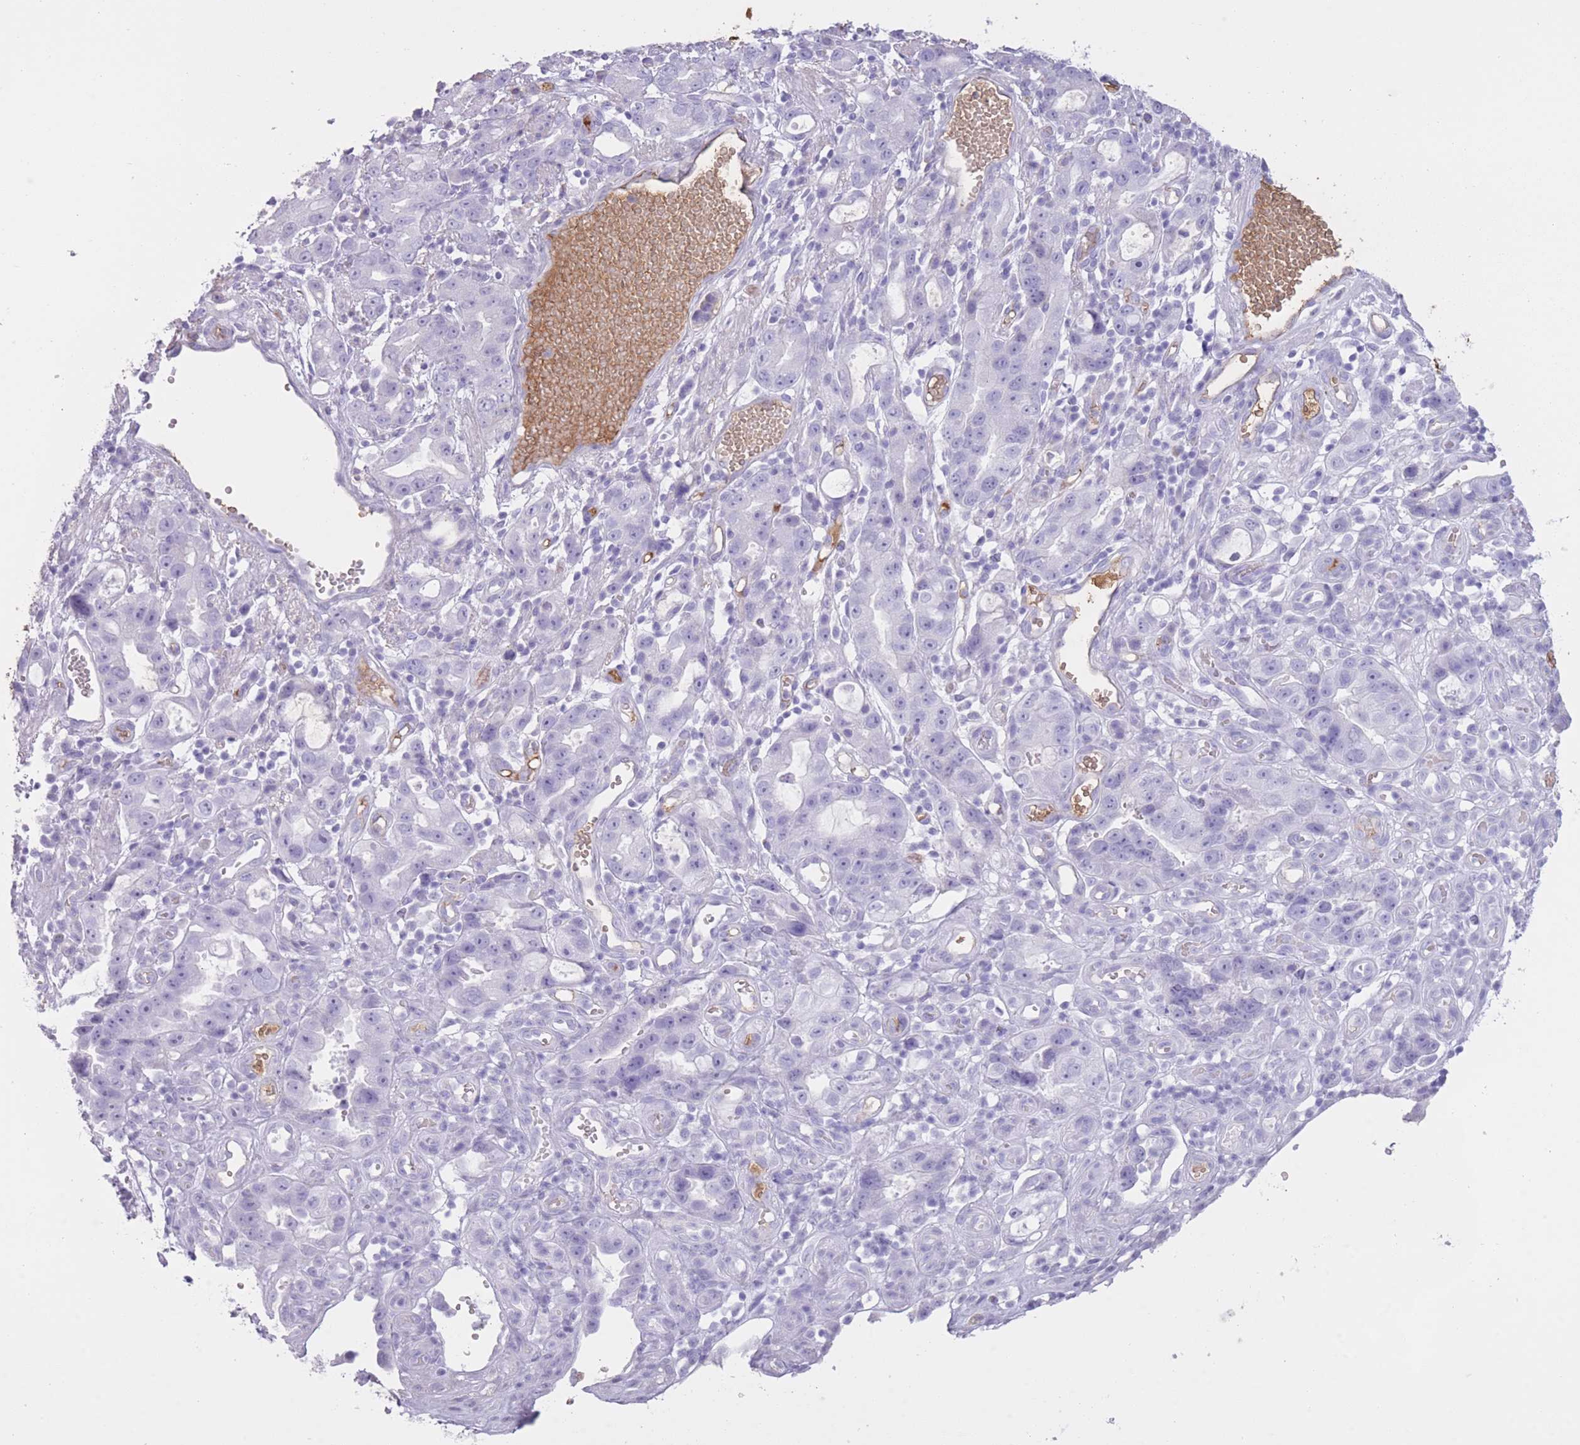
{"staining": {"intensity": "negative", "quantity": "none", "location": "none"}, "tissue": "stomach cancer", "cell_type": "Tumor cells", "image_type": "cancer", "snomed": [{"axis": "morphology", "description": "Adenocarcinoma, NOS"}, {"axis": "topography", "description": "Stomach"}], "caption": "Immunohistochemical staining of stomach cancer (adenocarcinoma) shows no significant staining in tumor cells. The staining is performed using DAB brown chromogen with nuclei counter-stained in using hematoxylin.", "gene": "AP3S2", "patient": {"sex": "male", "age": 55}}